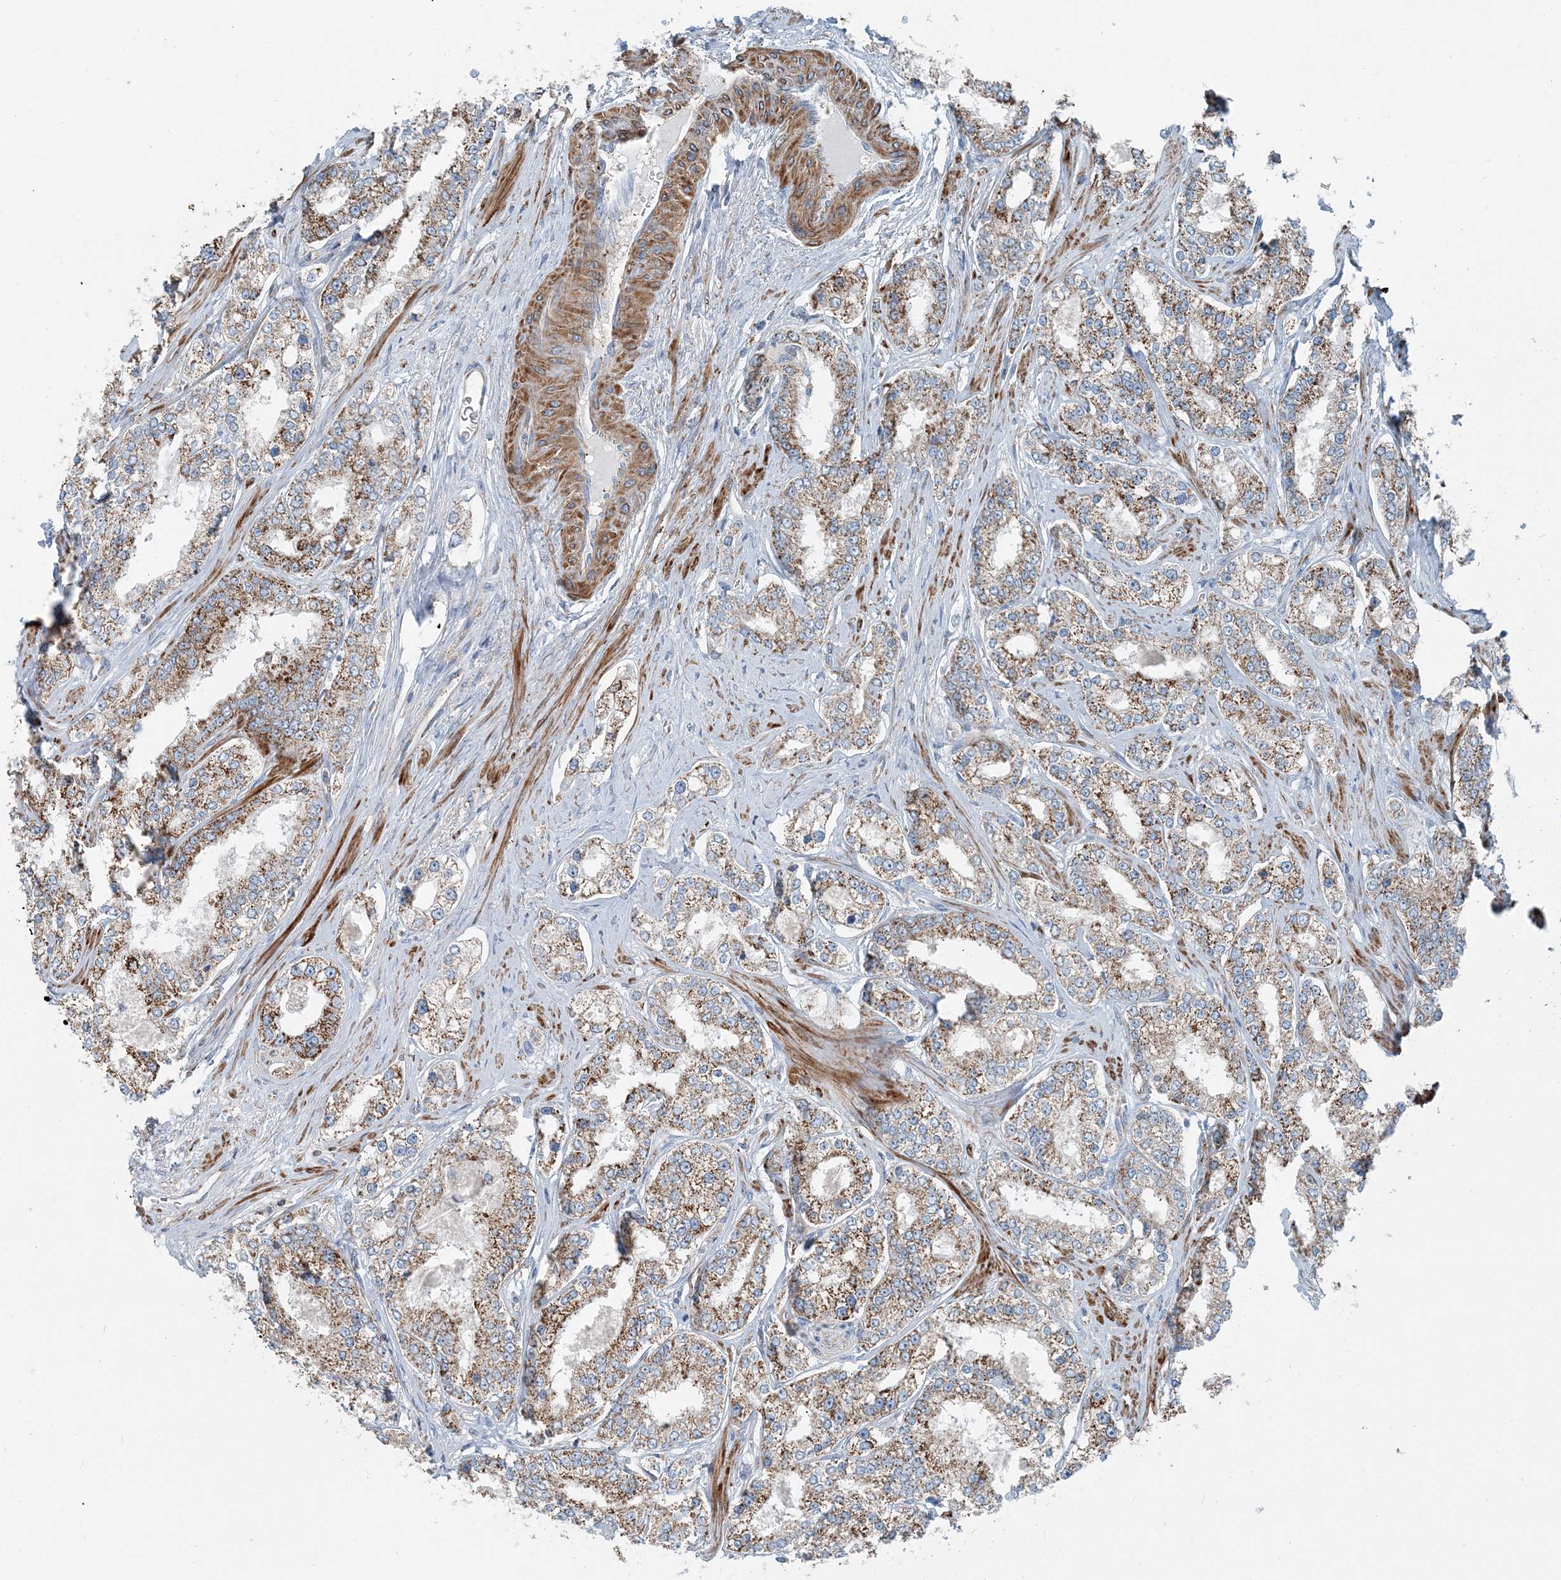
{"staining": {"intensity": "moderate", "quantity": ">75%", "location": "cytoplasmic/membranous"}, "tissue": "prostate cancer", "cell_type": "Tumor cells", "image_type": "cancer", "snomed": [{"axis": "morphology", "description": "Normal tissue, NOS"}, {"axis": "morphology", "description": "Adenocarcinoma, High grade"}, {"axis": "topography", "description": "Prostate"}], "caption": "The photomicrograph exhibits immunohistochemical staining of prostate cancer (adenocarcinoma (high-grade)). There is moderate cytoplasmic/membranous staining is identified in approximately >75% of tumor cells.", "gene": "INTU", "patient": {"sex": "male", "age": 83}}